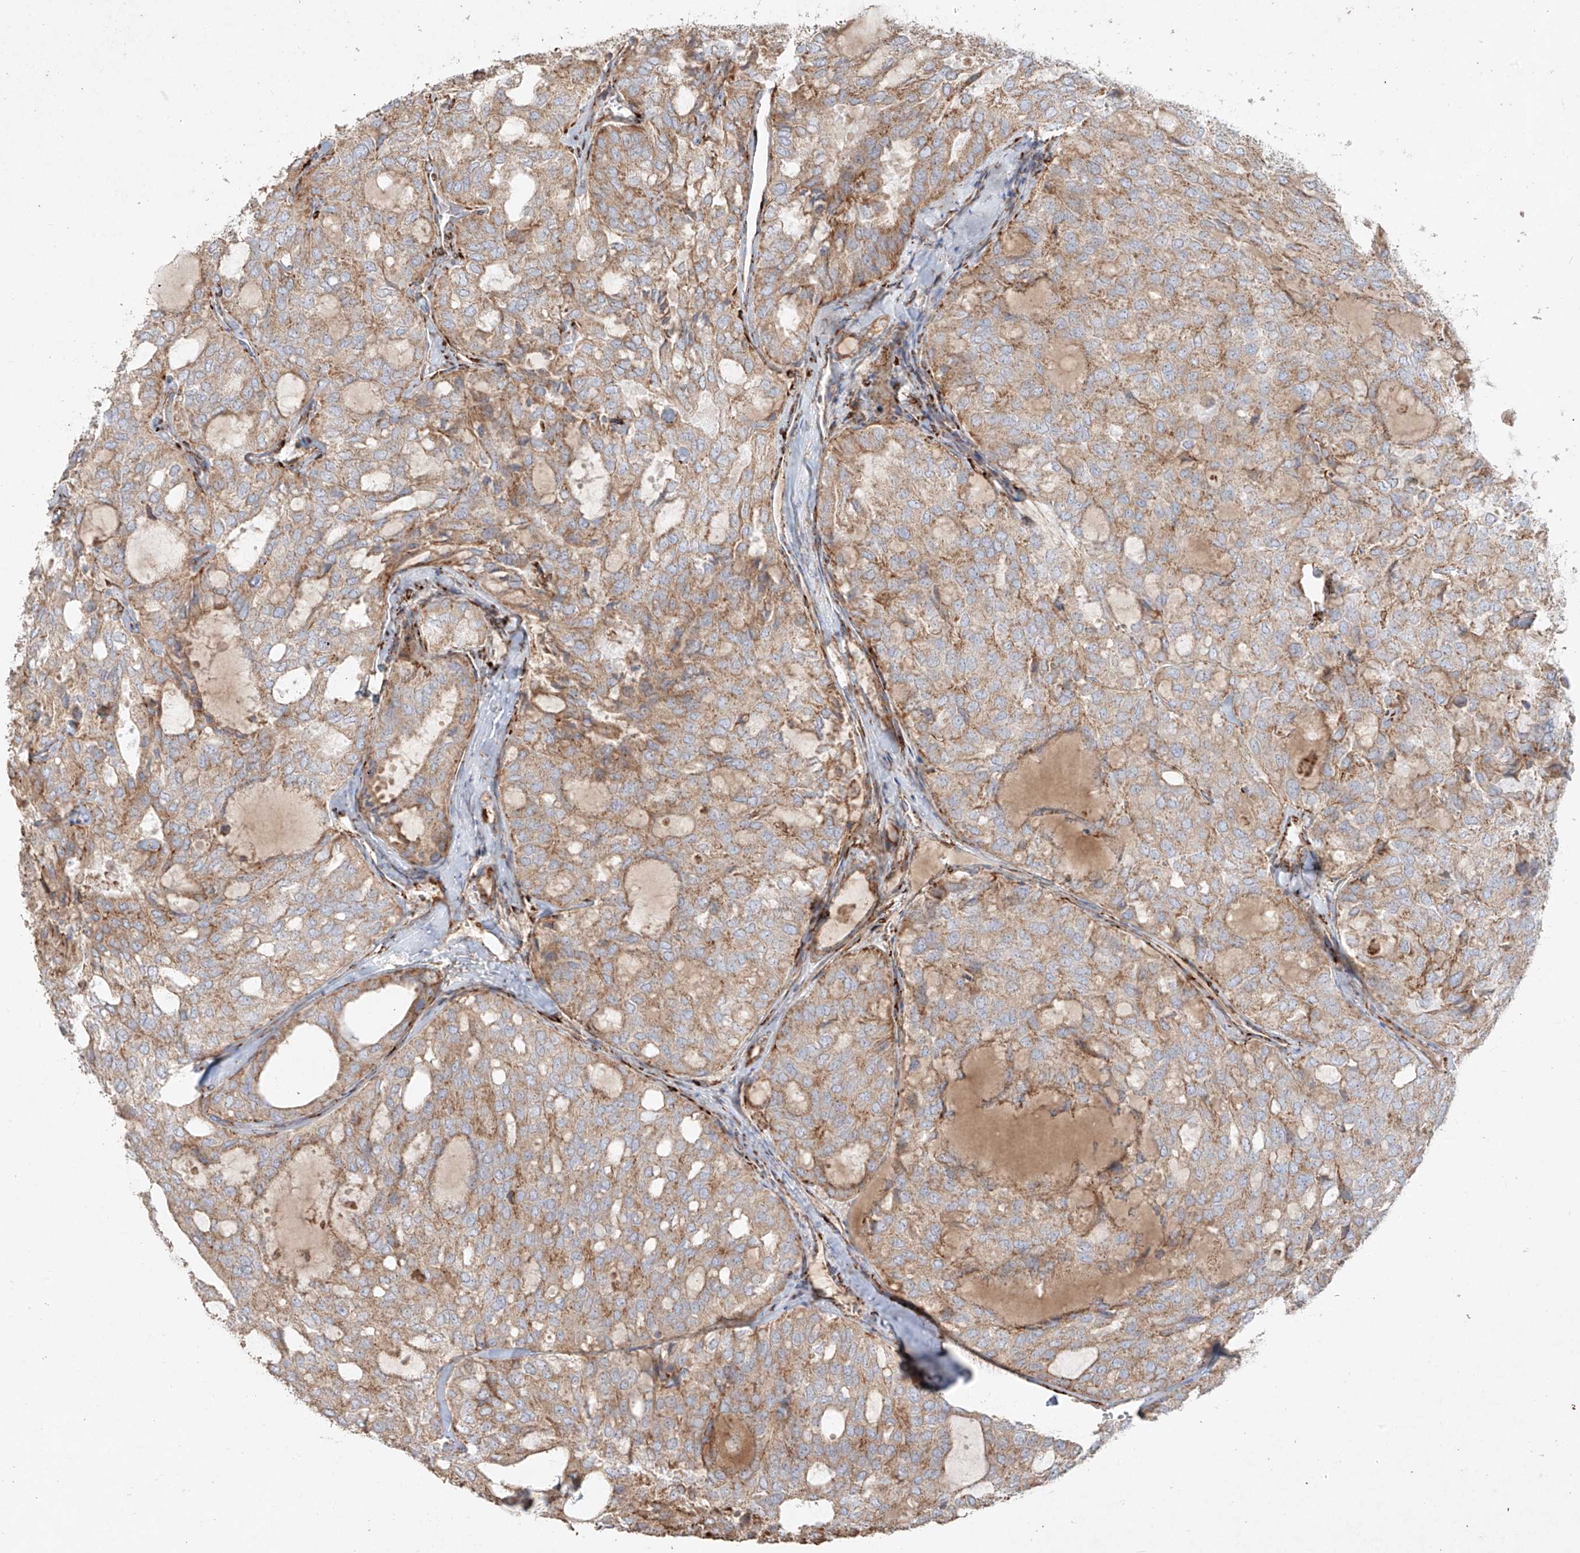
{"staining": {"intensity": "moderate", "quantity": ">75%", "location": "cytoplasmic/membranous"}, "tissue": "thyroid cancer", "cell_type": "Tumor cells", "image_type": "cancer", "snomed": [{"axis": "morphology", "description": "Follicular adenoma carcinoma, NOS"}, {"axis": "topography", "description": "Thyroid gland"}], "caption": "Follicular adenoma carcinoma (thyroid) stained for a protein (brown) exhibits moderate cytoplasmic/membranous positive expression in about >75% of tumor cells.", "gene": "COLGALT2", "patient": {"sex": "male", "age": 75}}